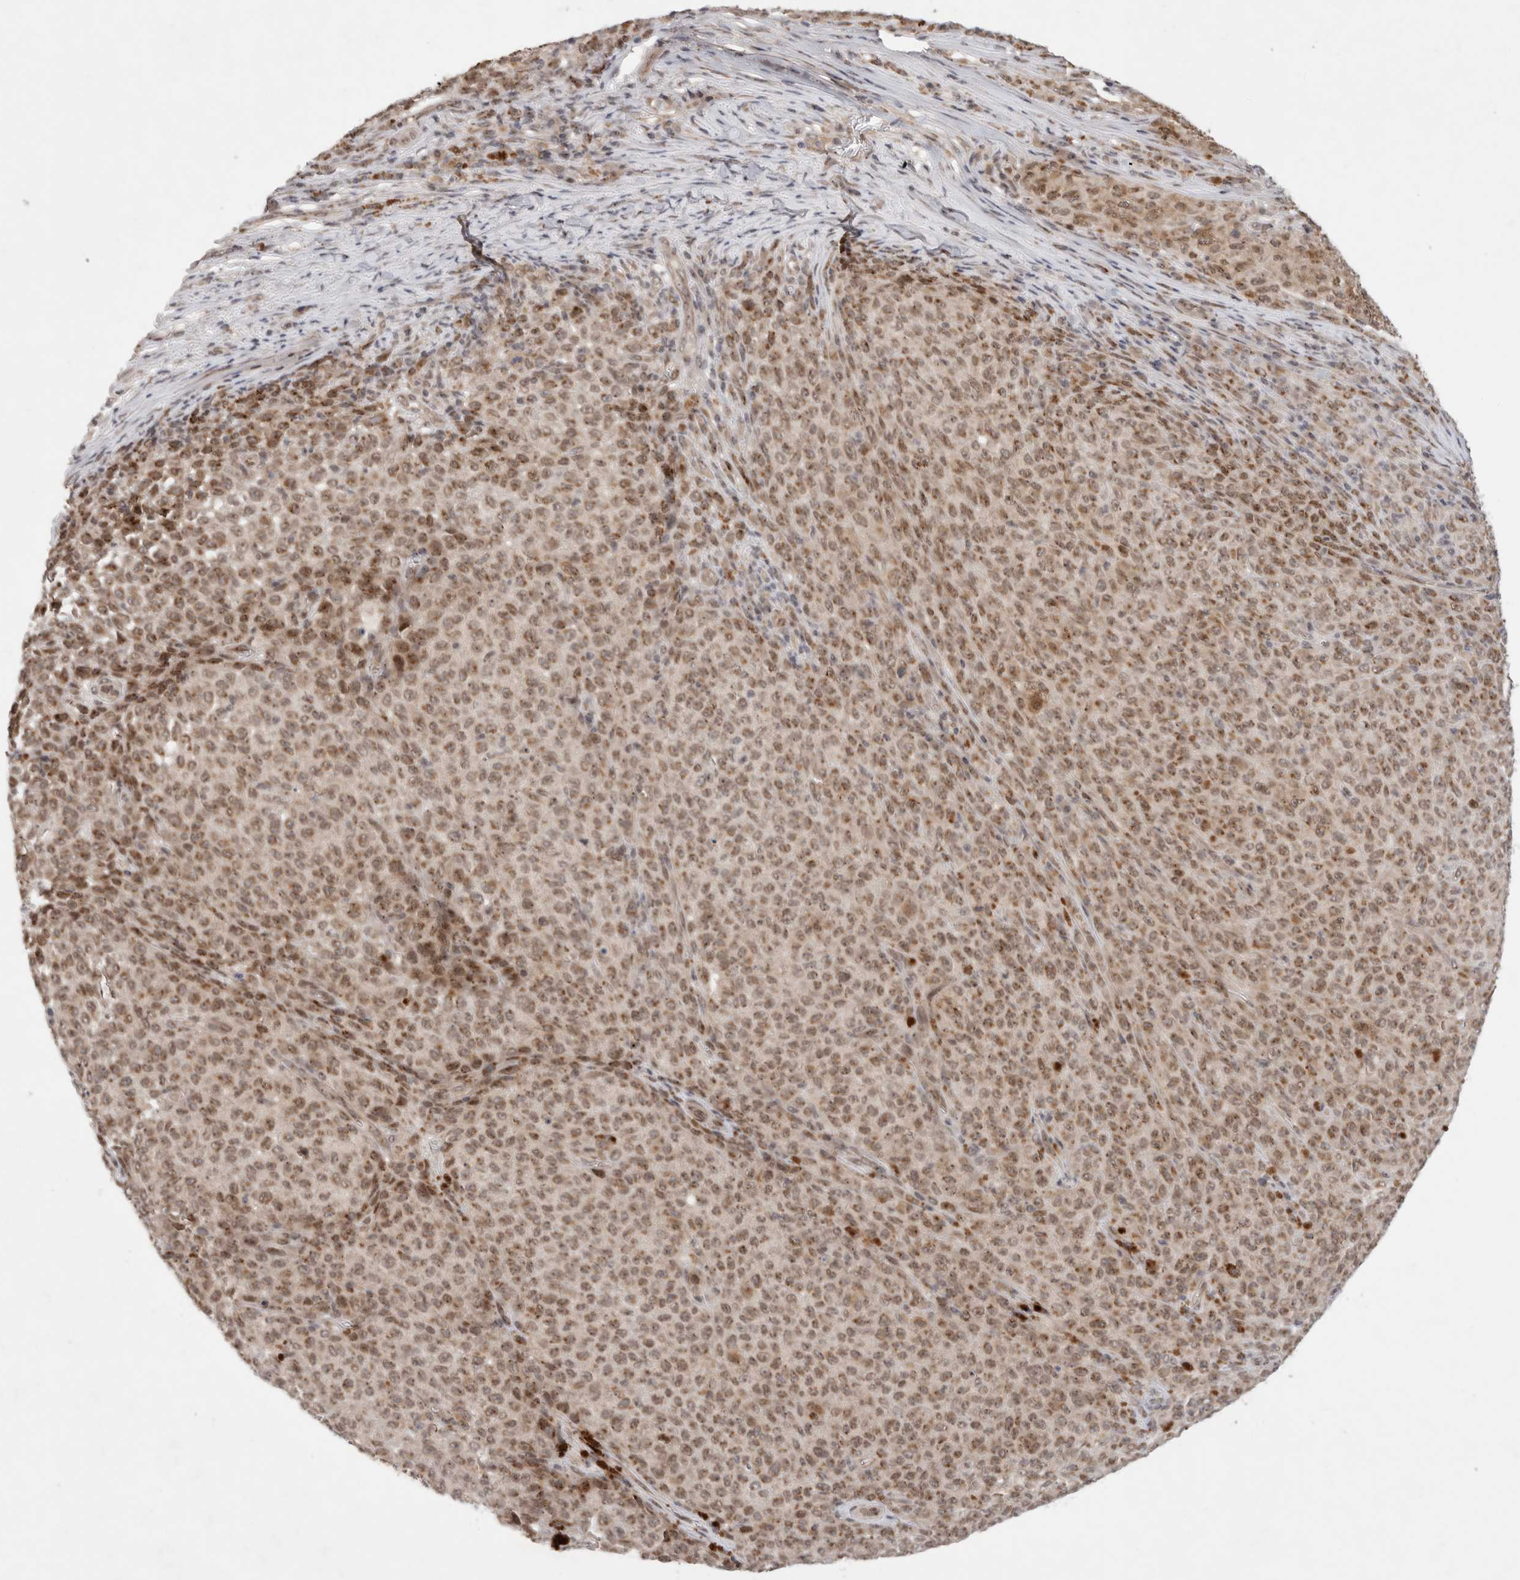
{"staining": {"intensity": "moderate", "quantity": ">75%", "location": "cytoplasmic/membranous,nuclear"}, "tissue": "melanoma", "cell_type": "Tumor cells", "image_type": "cancer", "snomed": [{"axis": "morphology", "description": "Malignant melanoma, NOS"}, {"axis": "topography", "description": "Skin"}], "caption": "IHC of human malignant melanoma exhibits medium levels of moderate cytoplasmic/membranous and nuclear expression in approximately >75% of tumor cells. The staining is performed using DAB brown chromogen to label protein expression. The nuclei are counter-stained blue using hematoxylin.", "gene": "LEMD3", "patient": {"sex": "female", "age": 82}}